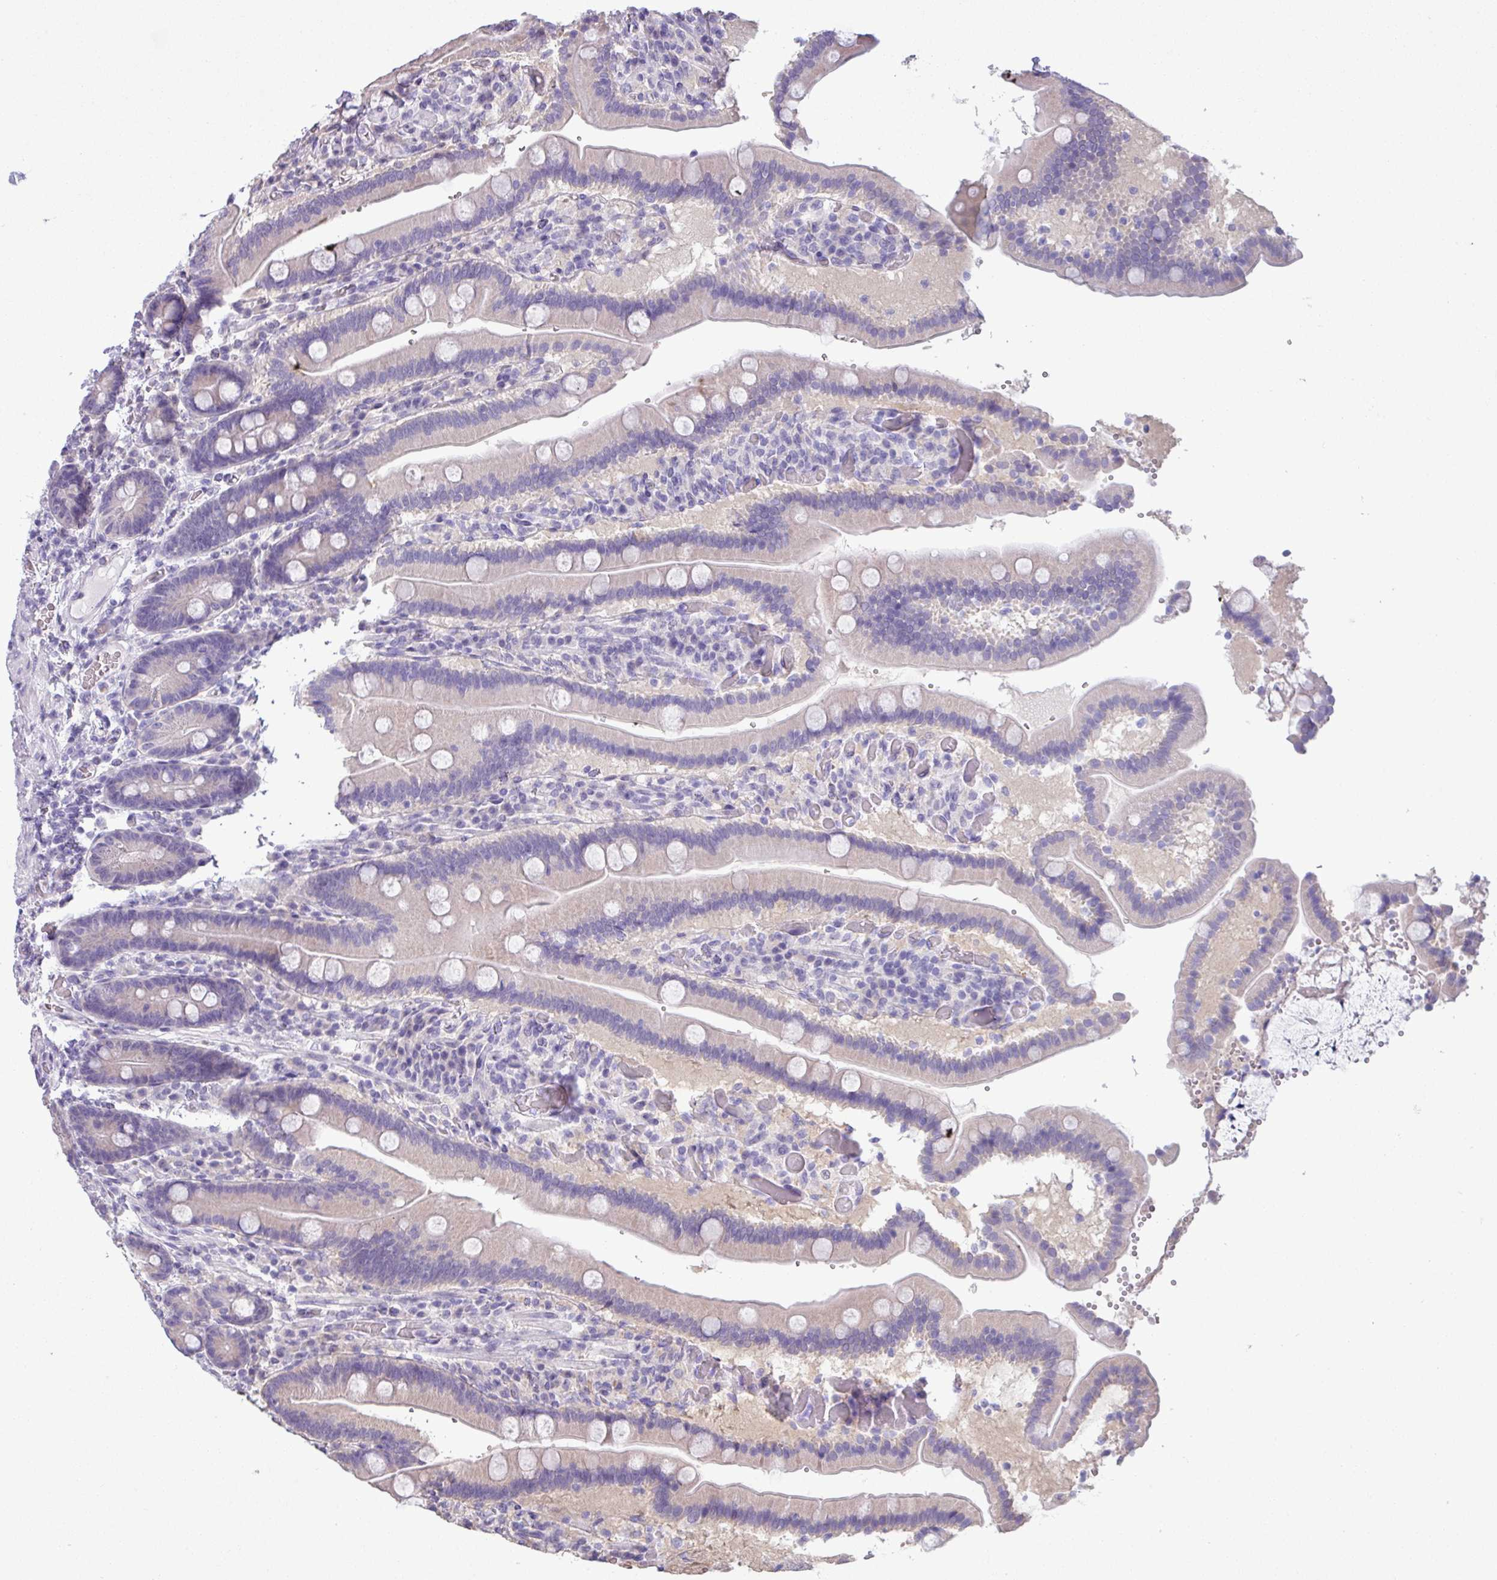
{"staining": {"intensity": "weak", "quantity": "25%-75%", "location": "cytoplasmic/membranous"}, "tissue": "duodenum", "cell_type": "Glandular cells", "image_type": "normal", "snomed": [{"axis": "morphology", "description": "Normal tissue, NOS"}, {"axis": "topography", "description": "Duodenum"}], "caption": "DAB (3,3'-diaminobenzidine) immunohistochemical staining of unremarkable duodenum shows weak cytoplasmic/membranous protein staining in about 25%-75% of glandular cells. (brown staining indicates protein expression, while blue staining denotes nuclei).", "gene": "C20orf27", "patient": {"sex": "female", "age": 62}}